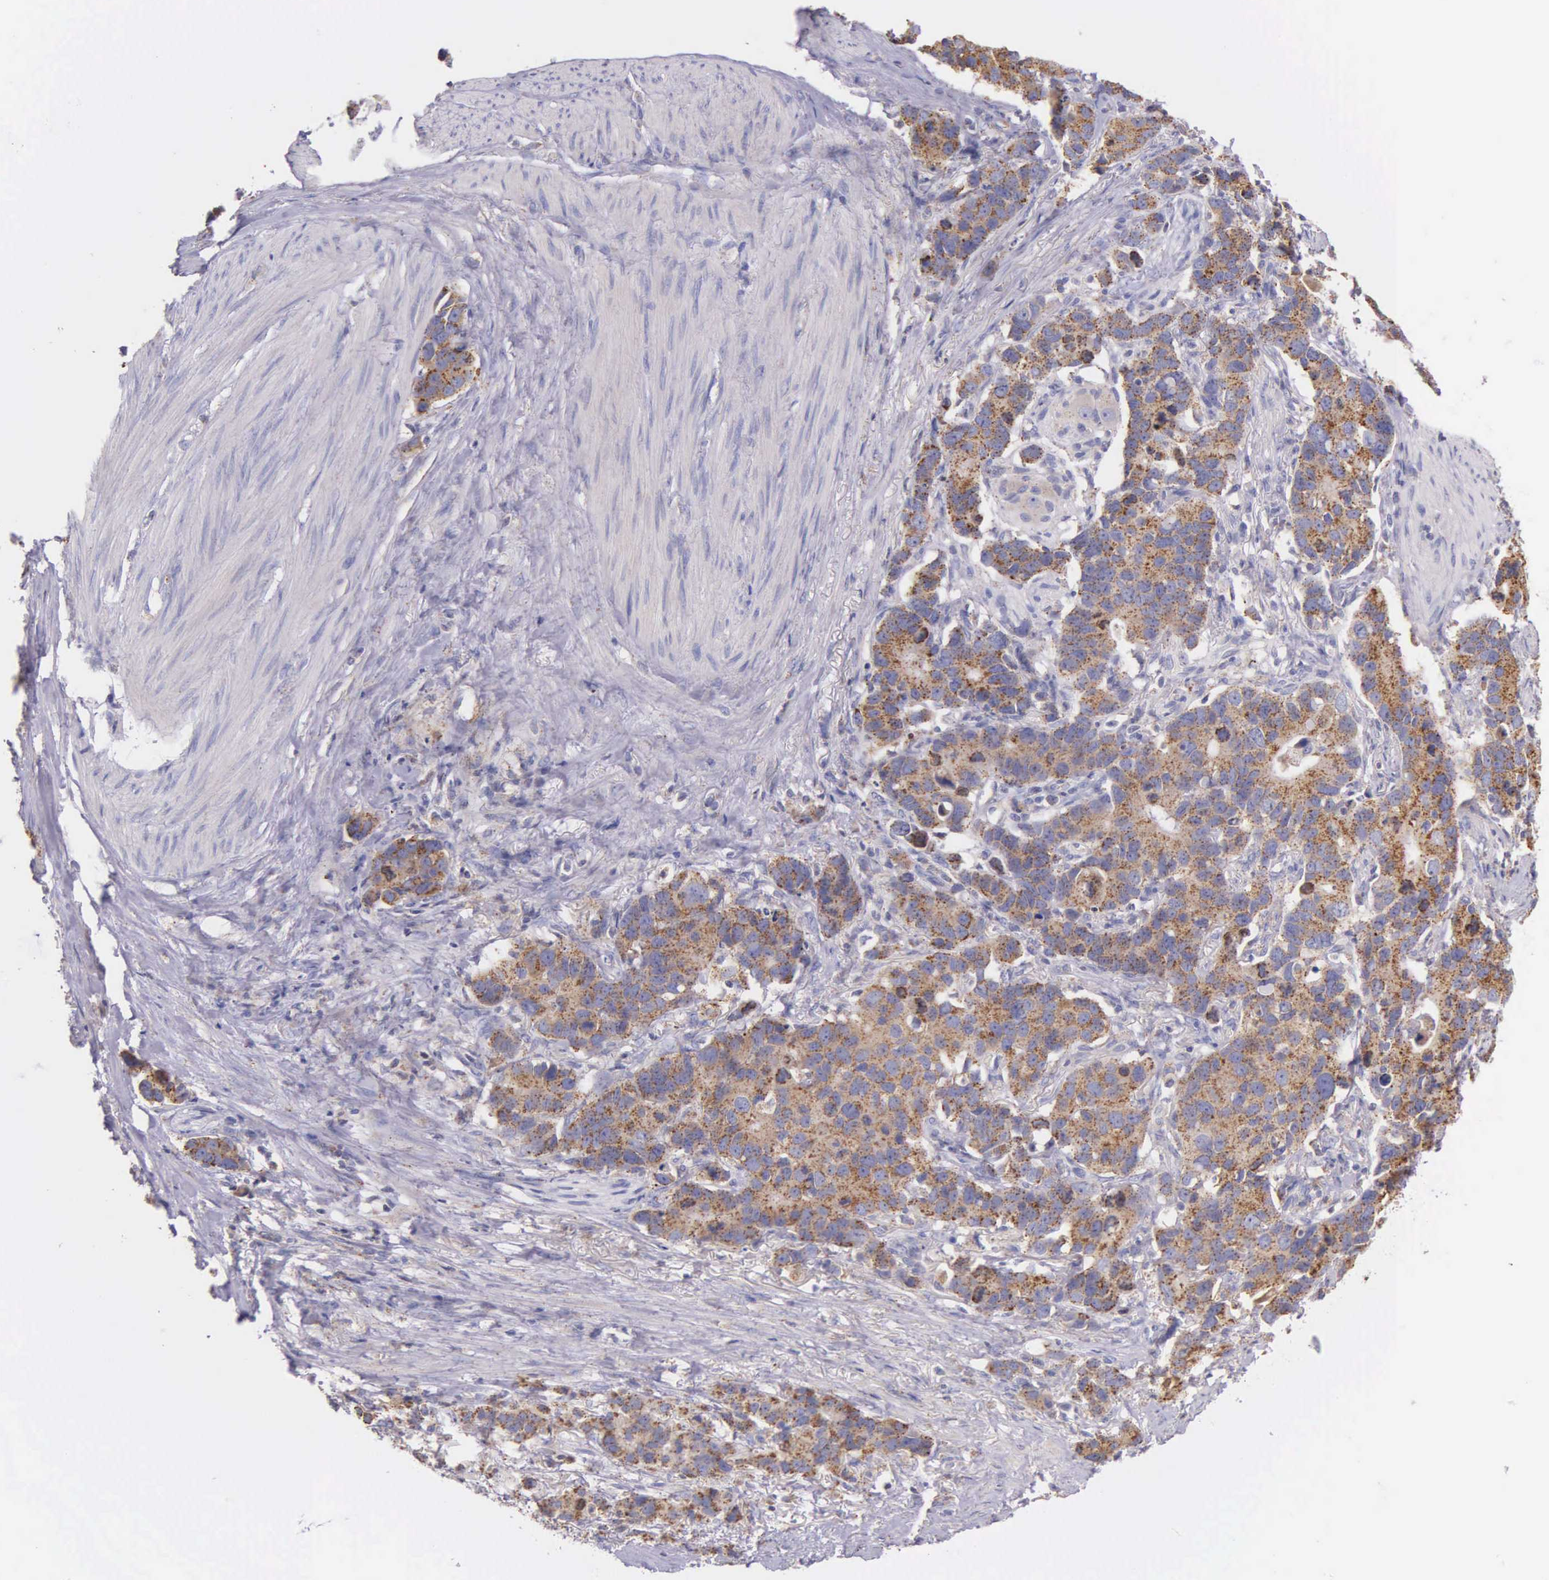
{"staining": {"intensity": "moderate", "quantity": ">75%", "location": "cytoplasmic/membranous"}, "tissue": "stomach cancer", "cell_type": "Tumor cells", "image_type": "cancer", "snomed": [{"axis": "morphology", "description": "Adenocarcinoma, NOS"}, {"axis": "topography", "description": "Stomach, upper"}], "caption": "A high-resolution photomicrograph shows immunohistochemistry staining of stomach adenocarcinoma, which exhibits moderate cytoplasmic/membranous positivity in about >75% of tumor cells. The staining was performed using DAB (3,3'-diaminobenzidine), with brown indicating positive protein expression. Nuclei are stained blue with hematoxylin.", "gene": "MIA2", "patient": {"sex": "male", "age": 71}}